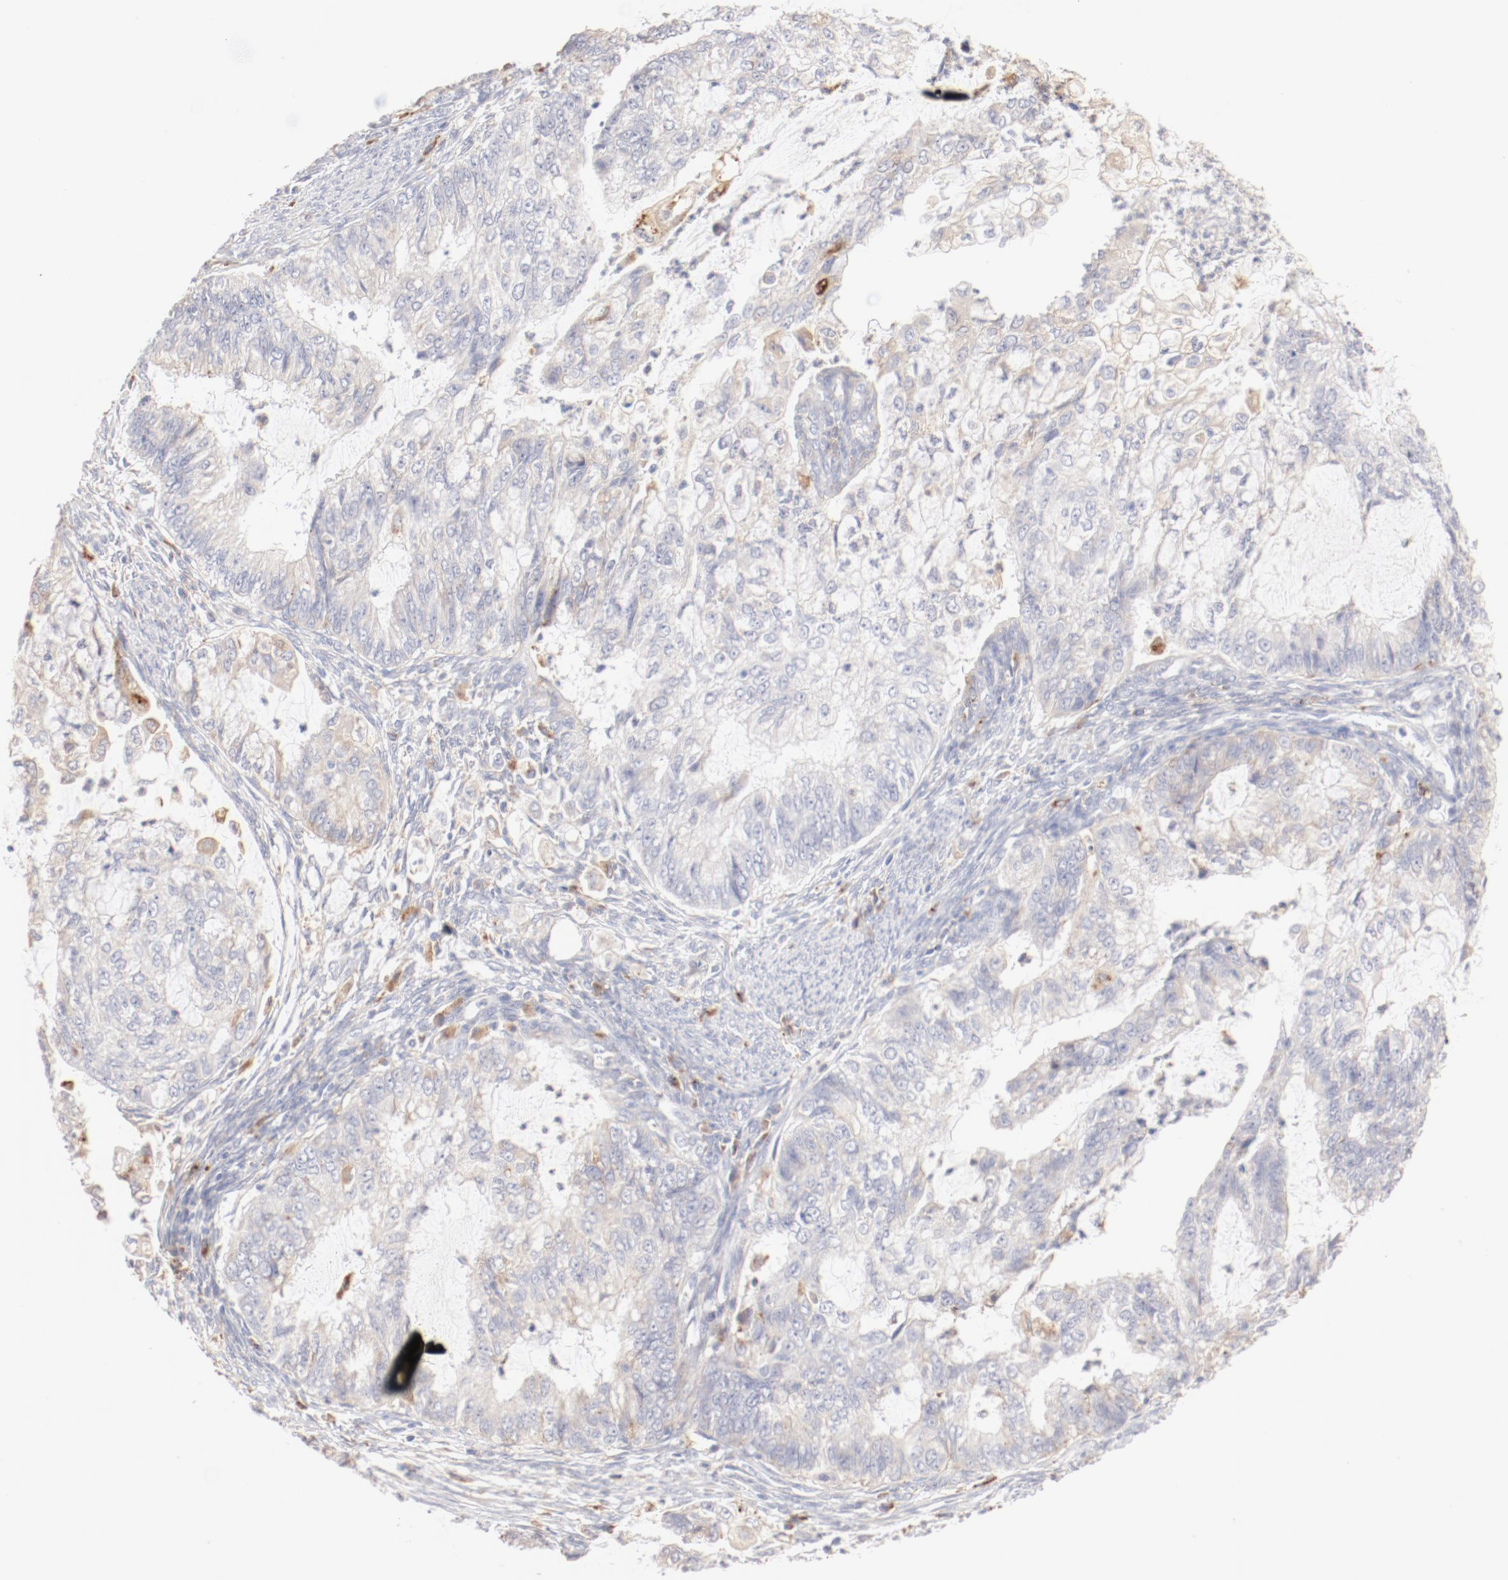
{"staining": {"intensity": "negative", "quantity": "none", "location": "none"}, "tissue": "endometrial cancer", "cell_type": "Tumor cells", "image_type": "cancer", "snomed": [{"axis": "morphology", "description": "Adenocarcinoma, NOS"}, {"axis": "topography", "description": "Endometrium"}], "caption": "Immunohistochemistry (IHC) photomicrograph of endometrial cancer stained for a protein (brown), which displays no staining in tumor cells.", "gene": "CTSH", "patient": {"sex": "female", "age": 75}}